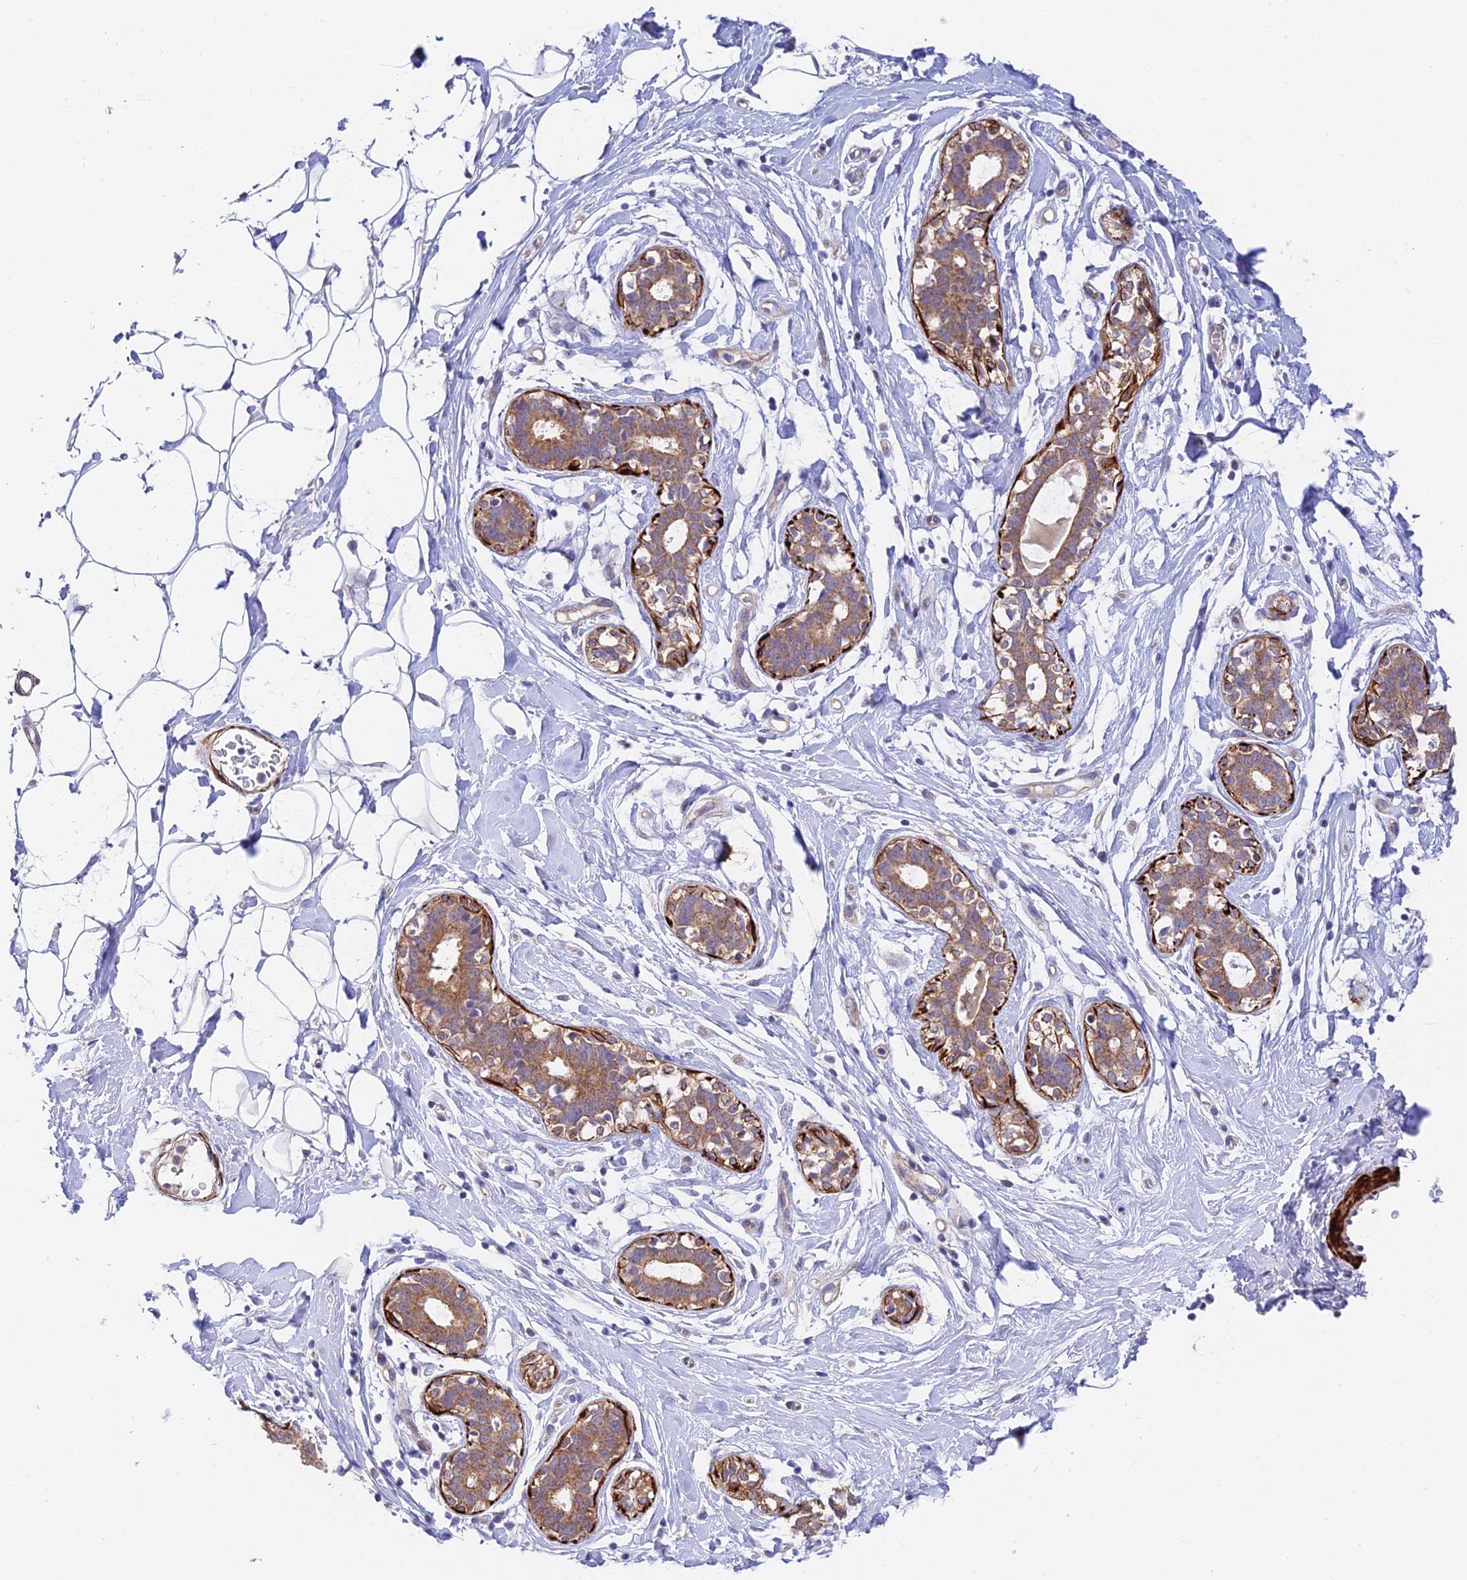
{"staining": {"intensity": "negative", "quantity": "none", "location": "none"}, "tissue": "adipose tissue", "cell_type": "Adipocytes", "image_type": "normal", "snomed": [{"axis": "morphology", "description": "Normal tissue, NOS"}, {"axis": "topography", "description": "Breast"}], "caption": "Adipocytes show no significant protein positivity in normal adipose tissue. (Brightfield microscopy of DAB (3,3'-diaminobenzidine) immunohistochemistry (IHC) at high magnification).", "gene": "ANKRD50", "patient": {"sex": "female", "age": 26}}